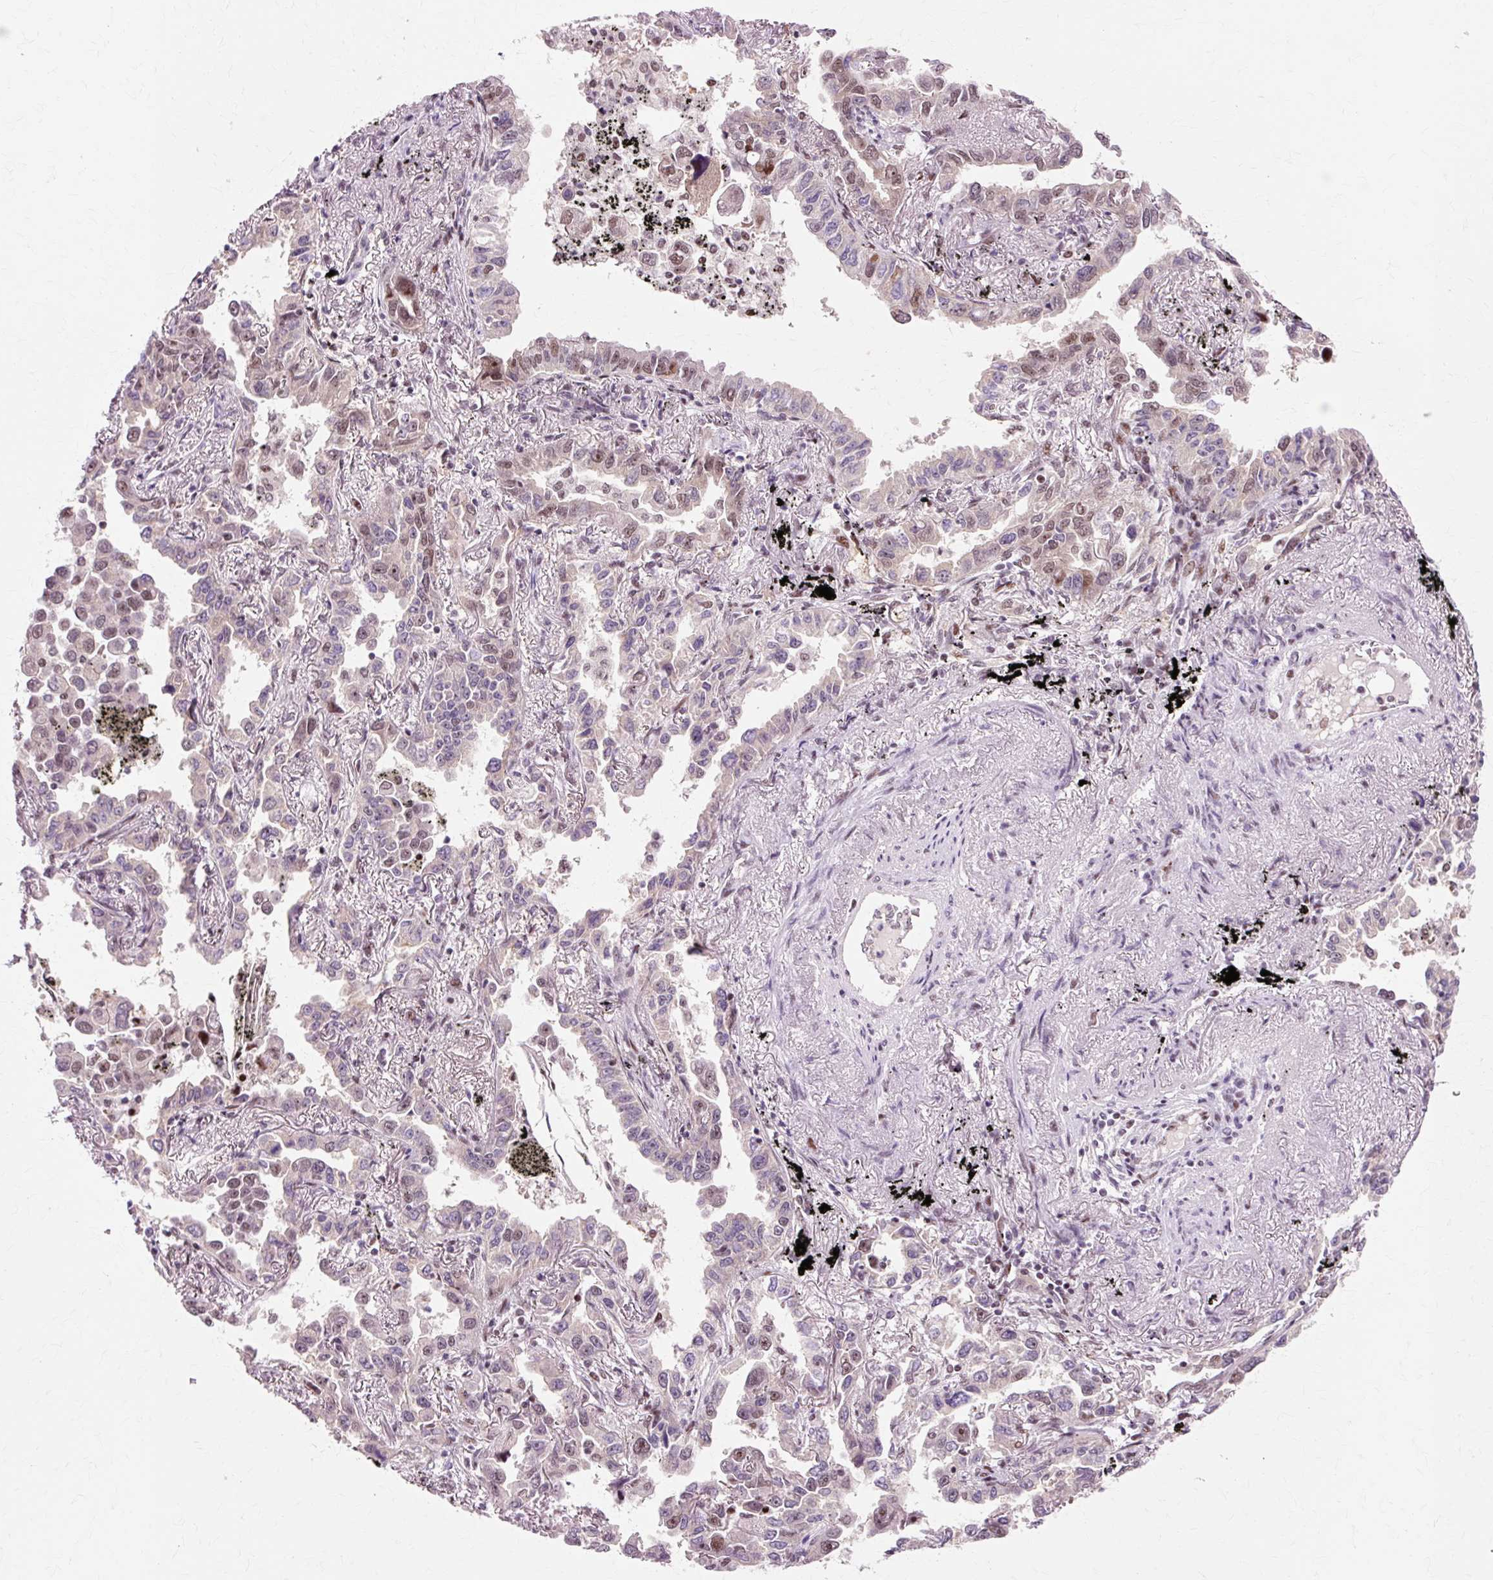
{"staining": {"intensity": "weak", "quantity": "25%-75%", "location": "nuclear"}, "tissue": "lung cancer", "cell_type": "Tumor cells", "image_type": "cancer", "snomed": [{"axis": "morphology", "description": "Adenocarcinoma, NOS"}, {"axis": "topography", "description": "Lung"}], "caption": "IHC of human lung cancer shows low levels of weak nuclear positivity in about 25%-75% of tumor cells. (brown staining indicates protein expression, while blue staining denotes nuclei).", "gene": "MACROD2", "patient": {"sex": "male", "age": 67}}